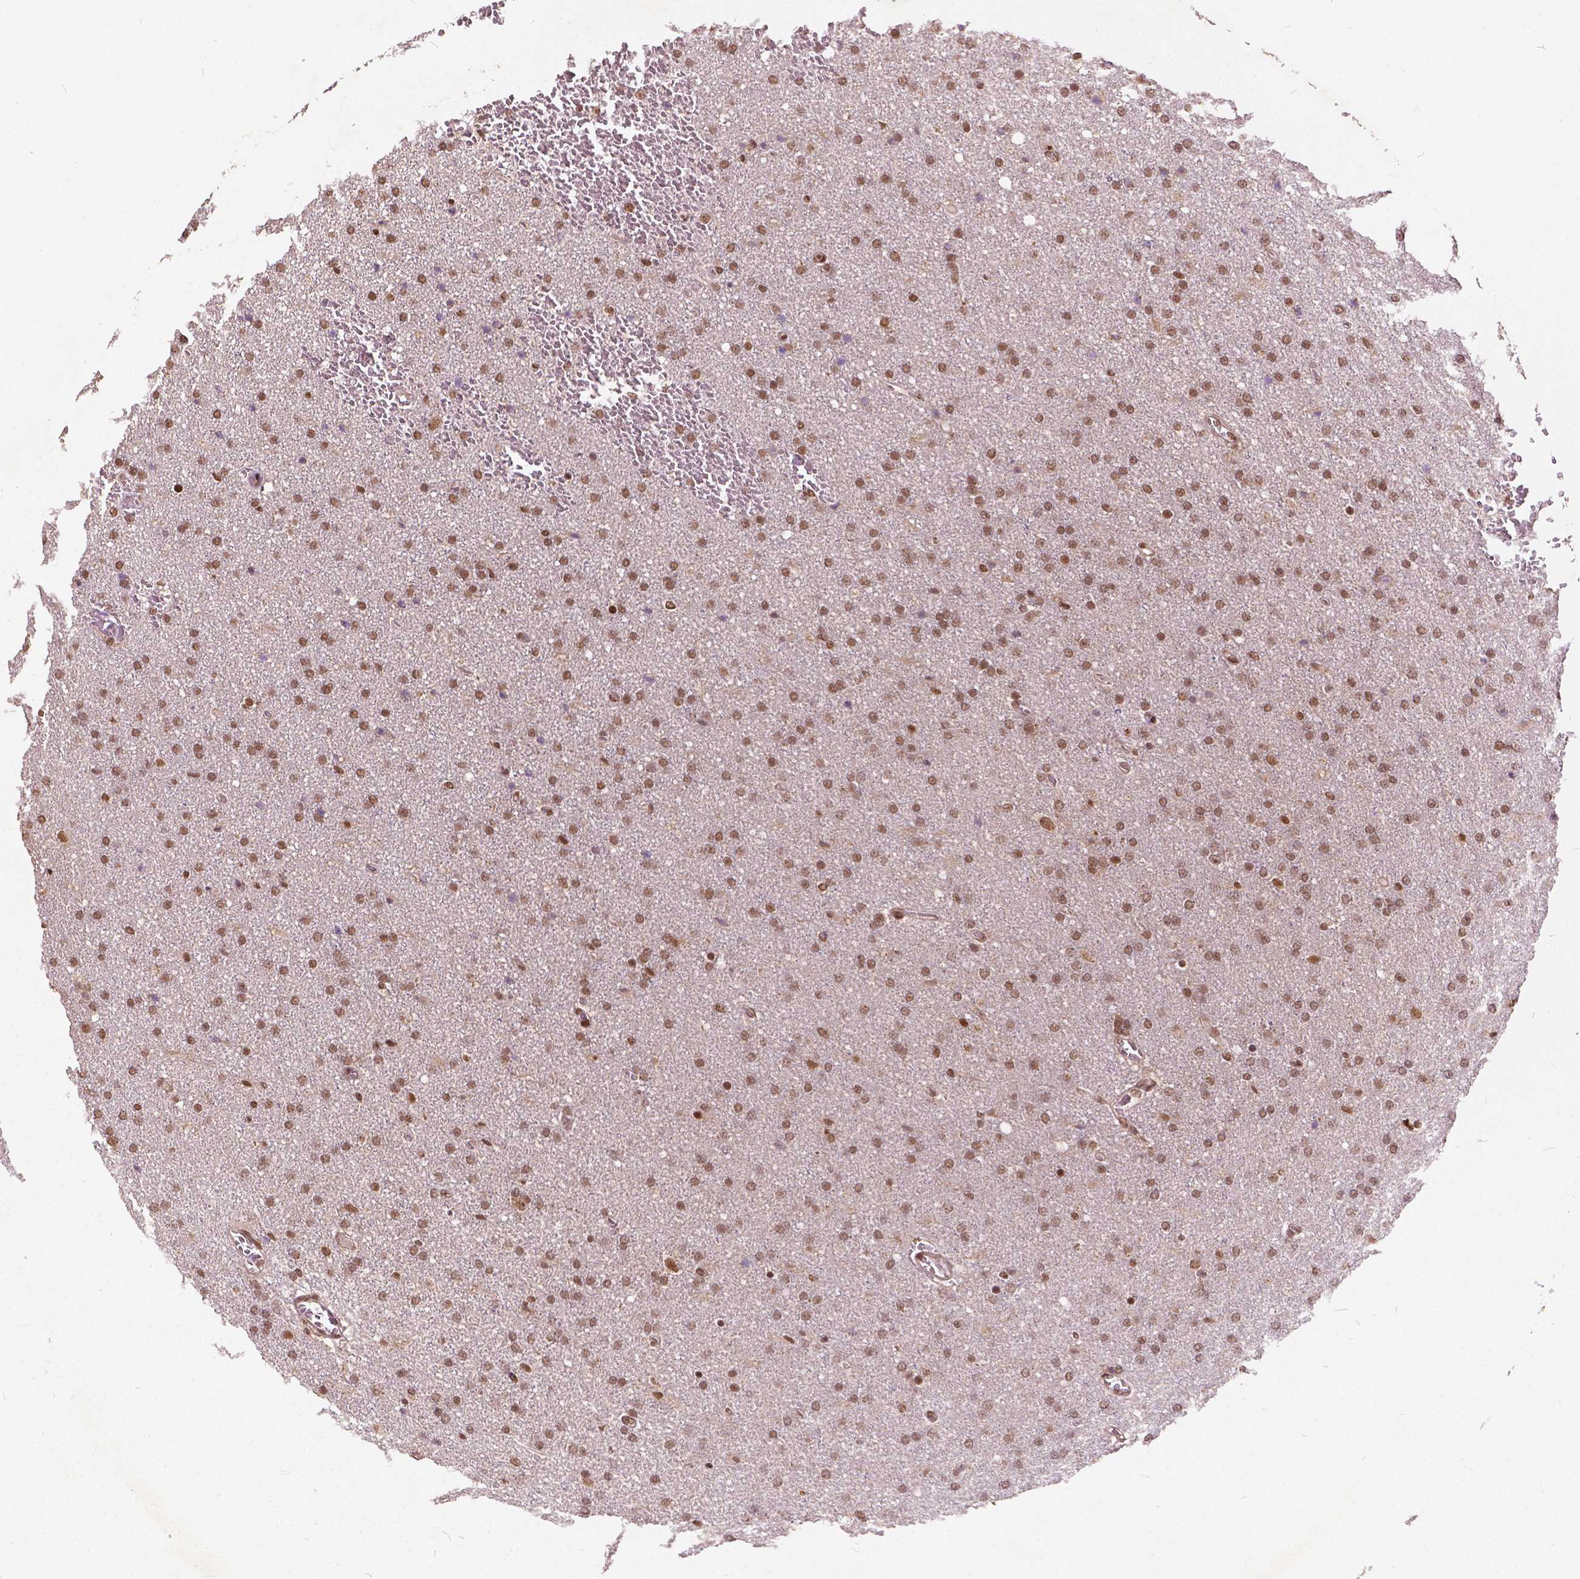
{"staining": {"intensity": "moderate", "quantity": ">75%", "location": "nuclear"}, "tissue": "glioma", "cell_type": "Tumor cells", "image_type": "cancer", "snomed": [{"axis": "morphology", "description": "Glioma, malignant, High grade"}, {"axis": "topography", "description": "Cerebral cortex"}], "caption": "Immunohistochemistry staining of glioma, which exhibits medium levels of moderate nuclear expression in about >75% of tumor cells indicating moderate nuclear protein expression. The staining was performed using DAB (3,3'-diaminobenzidine) (brown) for protein detection and nuclei were counterstained in hematoxylin (blue).", "gene": "GPS2", "patient": {"sex": "male", "age": 70}}